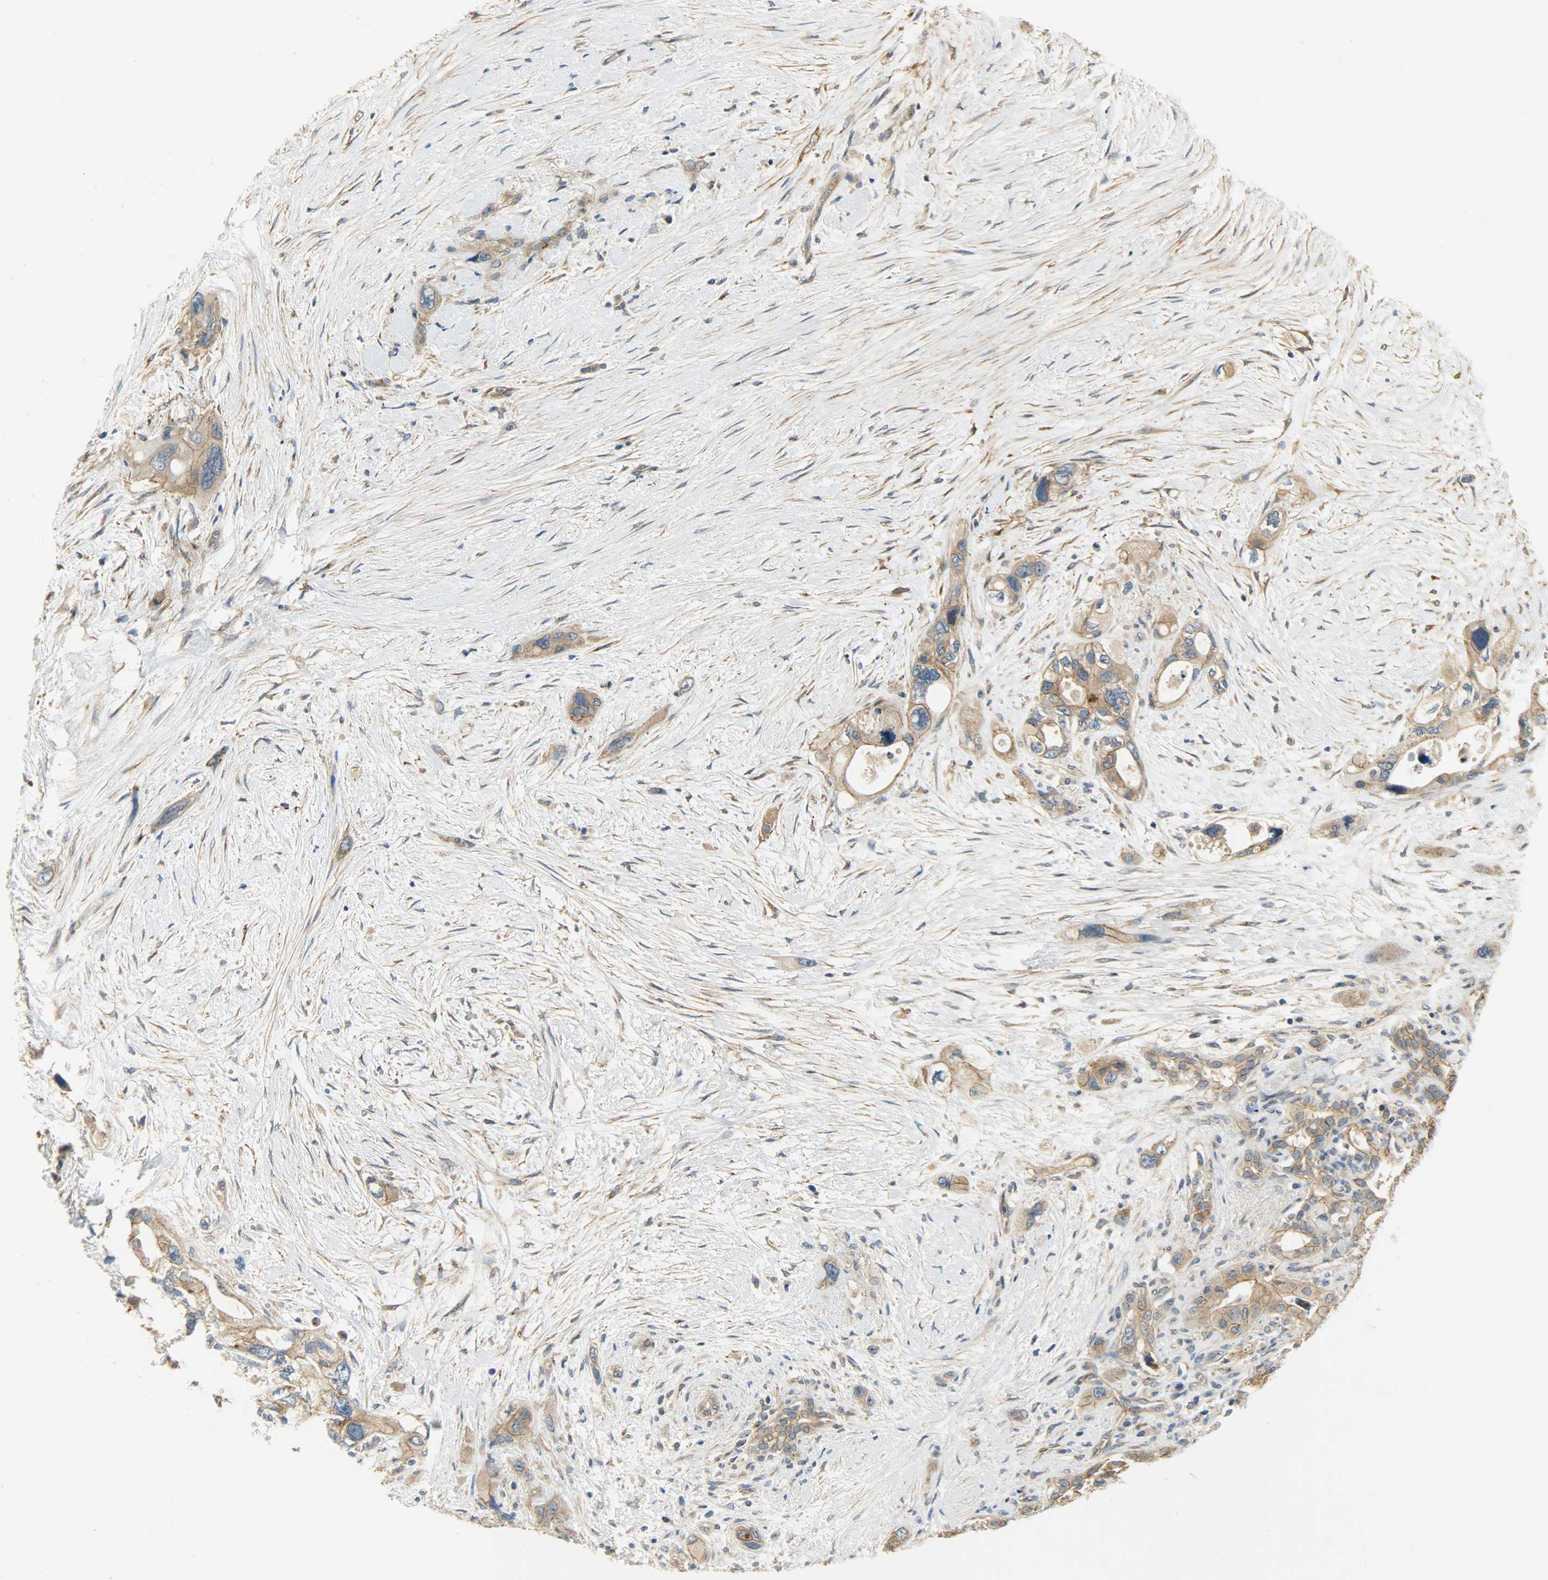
{"staining": {"intensity": "moderate", "quantity": ">75%", "location": "cytoplasmic/membranous"}, "tissue": "pancreatic cancer", "cell_type": "Tumor cells", "image_type": "cancer", "snomed": [{"axis": "morphology", "description": "Adenocarcinoma, NOS"}, {"axis": "topography", "description": "Pancreas"}], "caption": "This image demonstrates pancreatic adenocarcinoma stained with immunohistochemistry to label a protein in brown. The cytoplasmic/membranous of tumor cells show moderate positivity for the protein. Nuclei are counter-stained blue.", "gene": "KIAA1217", "patient": {"sex": "male", "age": 46}}